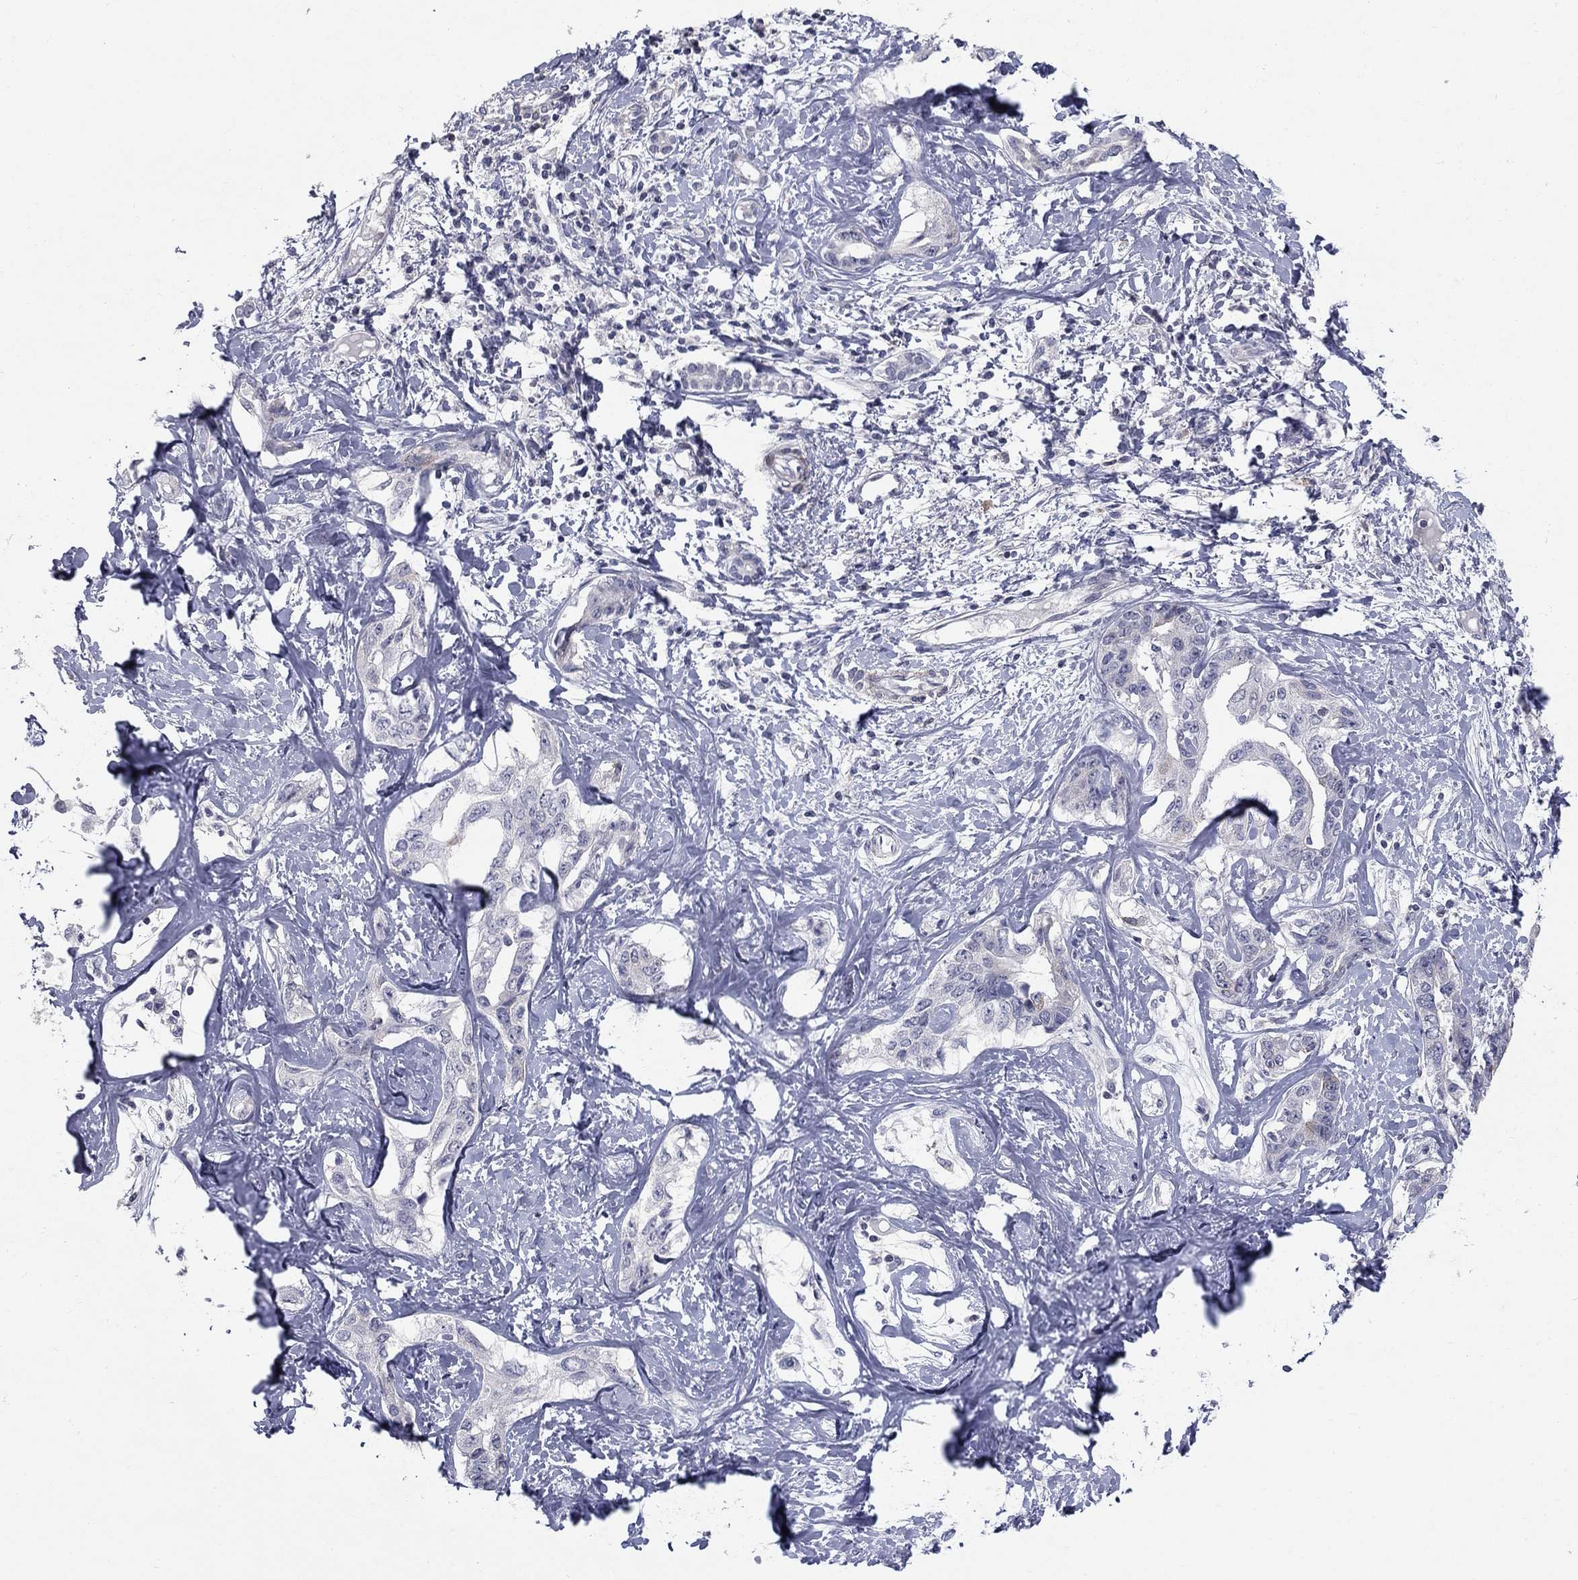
{"staining": {"intensity": "negative", "quantity": "none", "location": "none"}, "tissue": "liver cancer", "cell_type": "Tumor cells", "image_type": "cancer", "snomed": [{"axis": "morphology", "description": "Cholangiocarcinoma"}, {"axis": "topography", "description": "Liver"}], "caption": "Photomicrograph shows no protein staining in tumor cells of liver cancer tissue.", "gene": "NTRK2", "patient": {"sex": "male", "age": 59}}